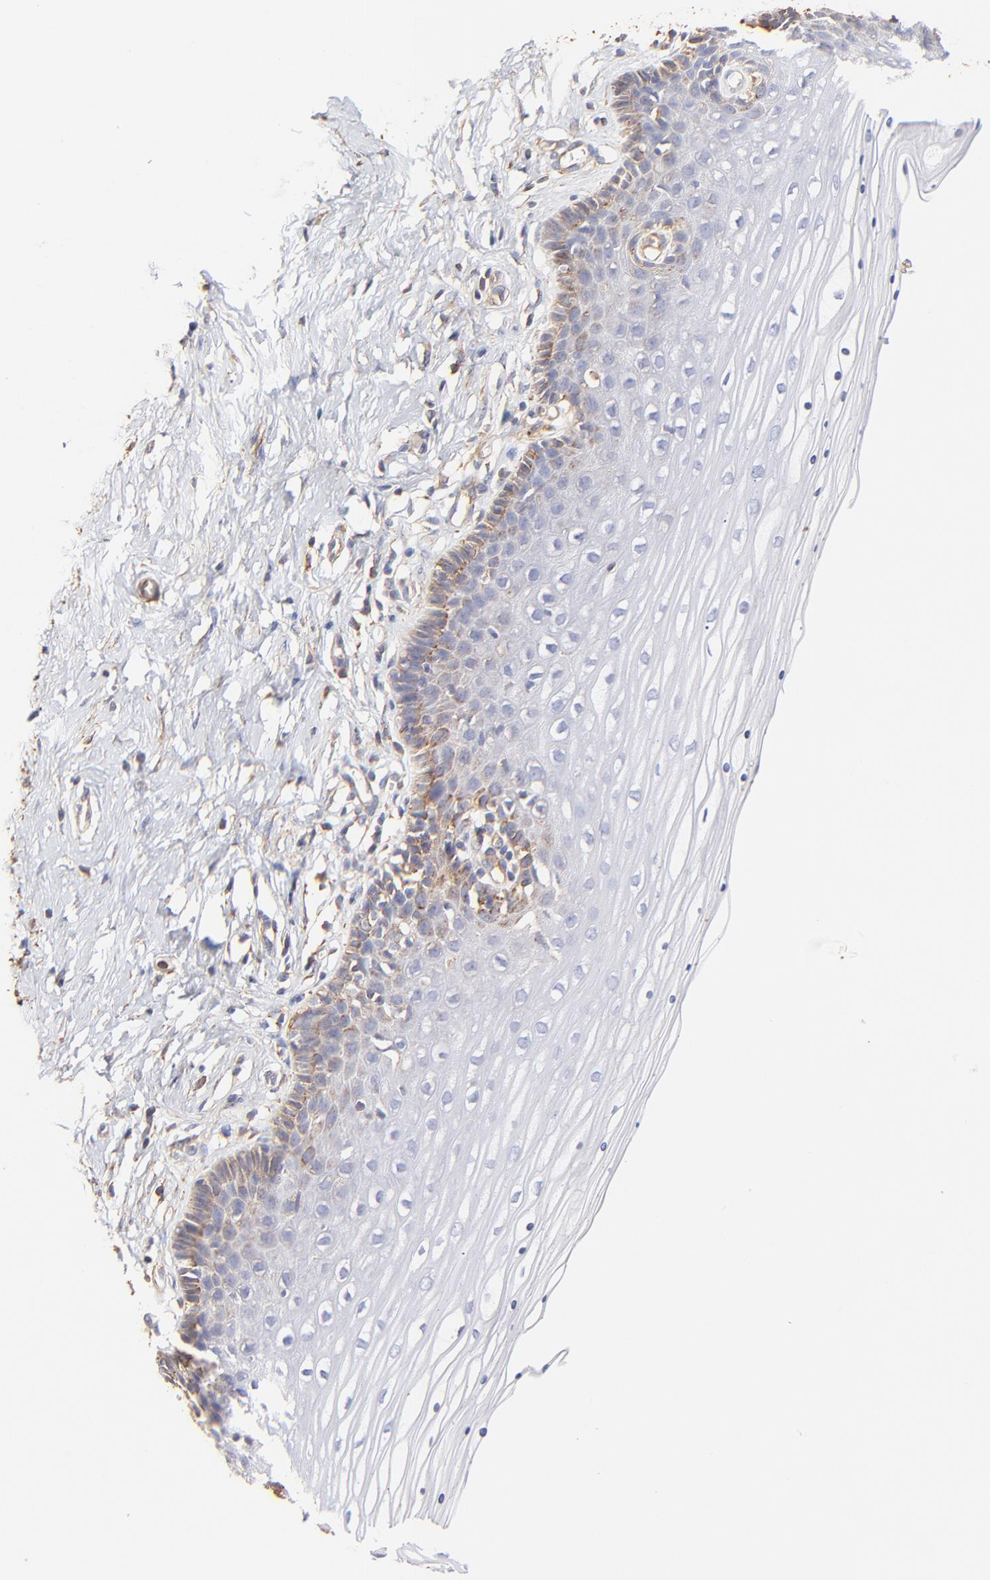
{"staining": {"intensity": "negative", "quantity": "none", "location": "none"}, "tissue": "cervix", "cell_type": "Glandular cells", "image_type": "normal", "snomed": [{"axis": "morphology", "description": "Normal tissue, NOS"}, {"axis": "topography", "description": "Cervix"}], "caption": "High power microscopy photomicrograph of an IHC micrograph of unremarkable cervix, revealing no significant positivity in glandular cells.", "gene": "FLNA", "patient": {"sex": "female", "age": 39}}